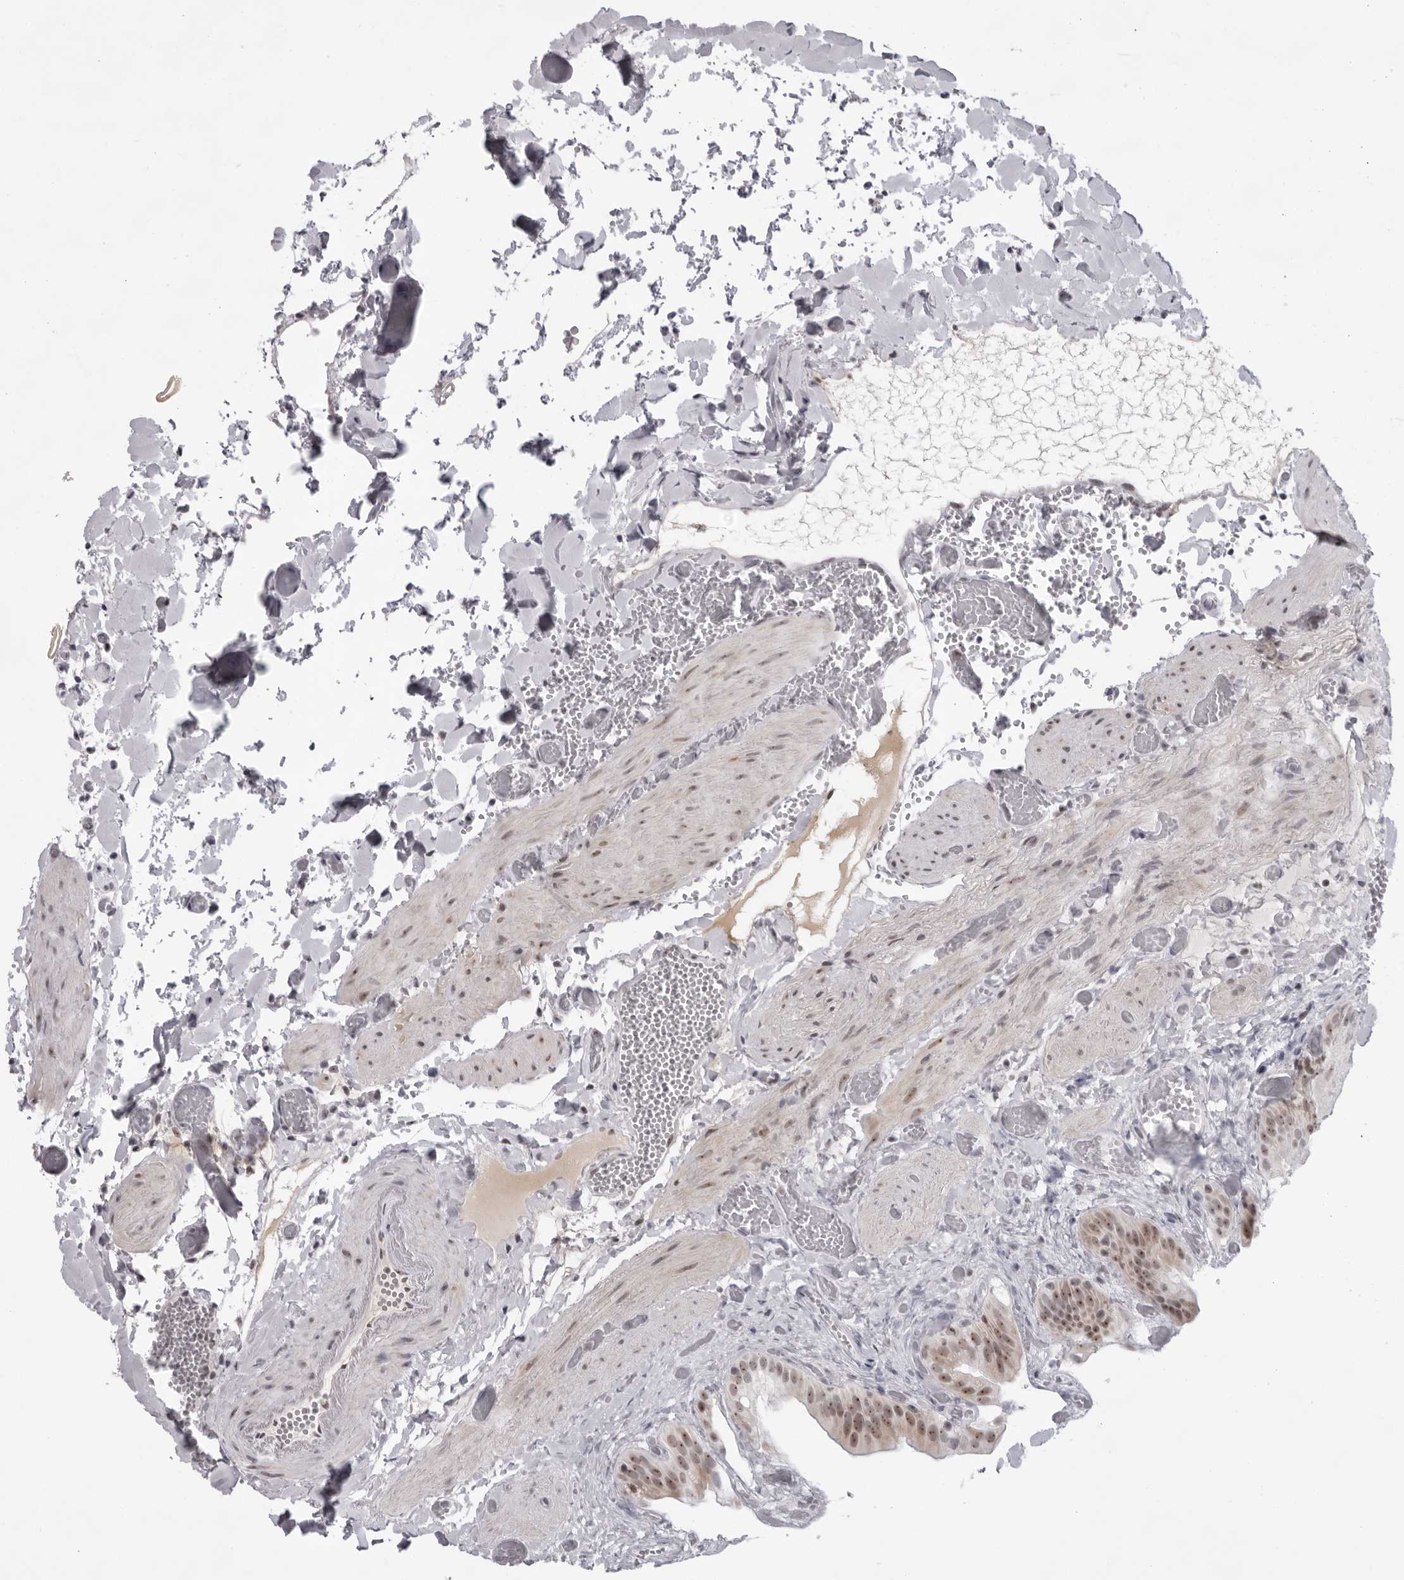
{"staining": {"intensity": "moderate", "quantity": ">75%", "location": "nuclear"}, "tissue": "gallbladder", "cell_type": "Glandular cells", "image_type": "normal", "snomed": [{"axis": "morphology", "description": "Normal tissue, NOS"}, {"axis": "topography", "description": "Gallbladder"}], "caption": "Immunohistochemical staining of normal human gallbladder exhibits >75% levels of moderate nuclear protein staining in approximately >75% of glandular cells.", "gene": "EXOSC10", "patient": {"sex": "female", "age": 64}}